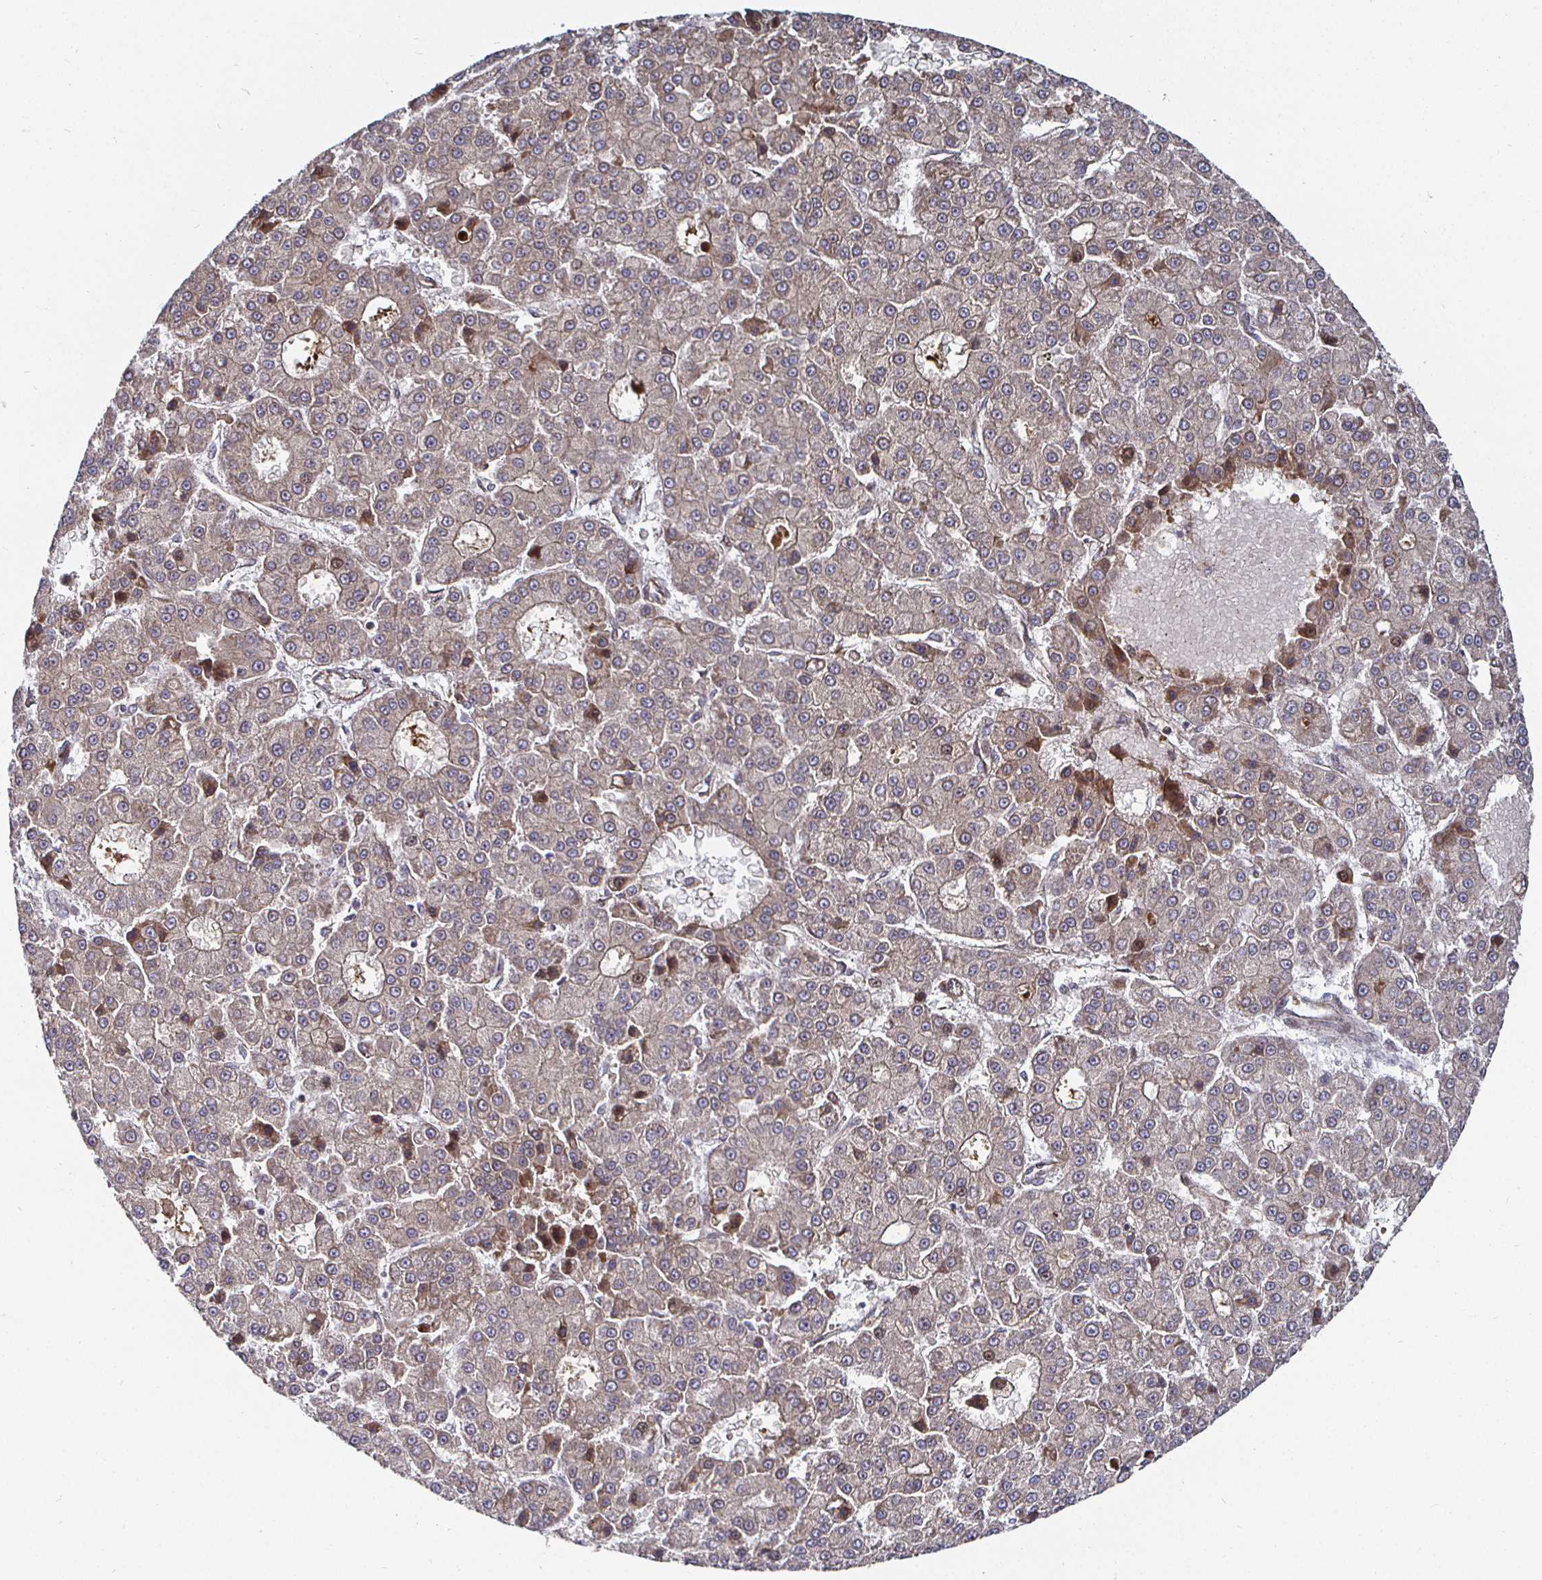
{"staining": {"intensity": "negative", "quantity": "none", "location": "none"}, "tissue": "liver cancer", "cell_type": "Tumor cells", "image_type": "cancer", "snomed": [{"axis": "morphology", "description": "Carcinoma, Hepatocellular, NOS"}, {"axis": "topography", "description": "Liver"}], "caption": "This is an immunohistochemistry histopathology image of human liver hepatocellular carcinoma. There is no positivity in tumor cells.", "gene": "TBKBP1", "patient": {"sex": "male", "age": 70}}